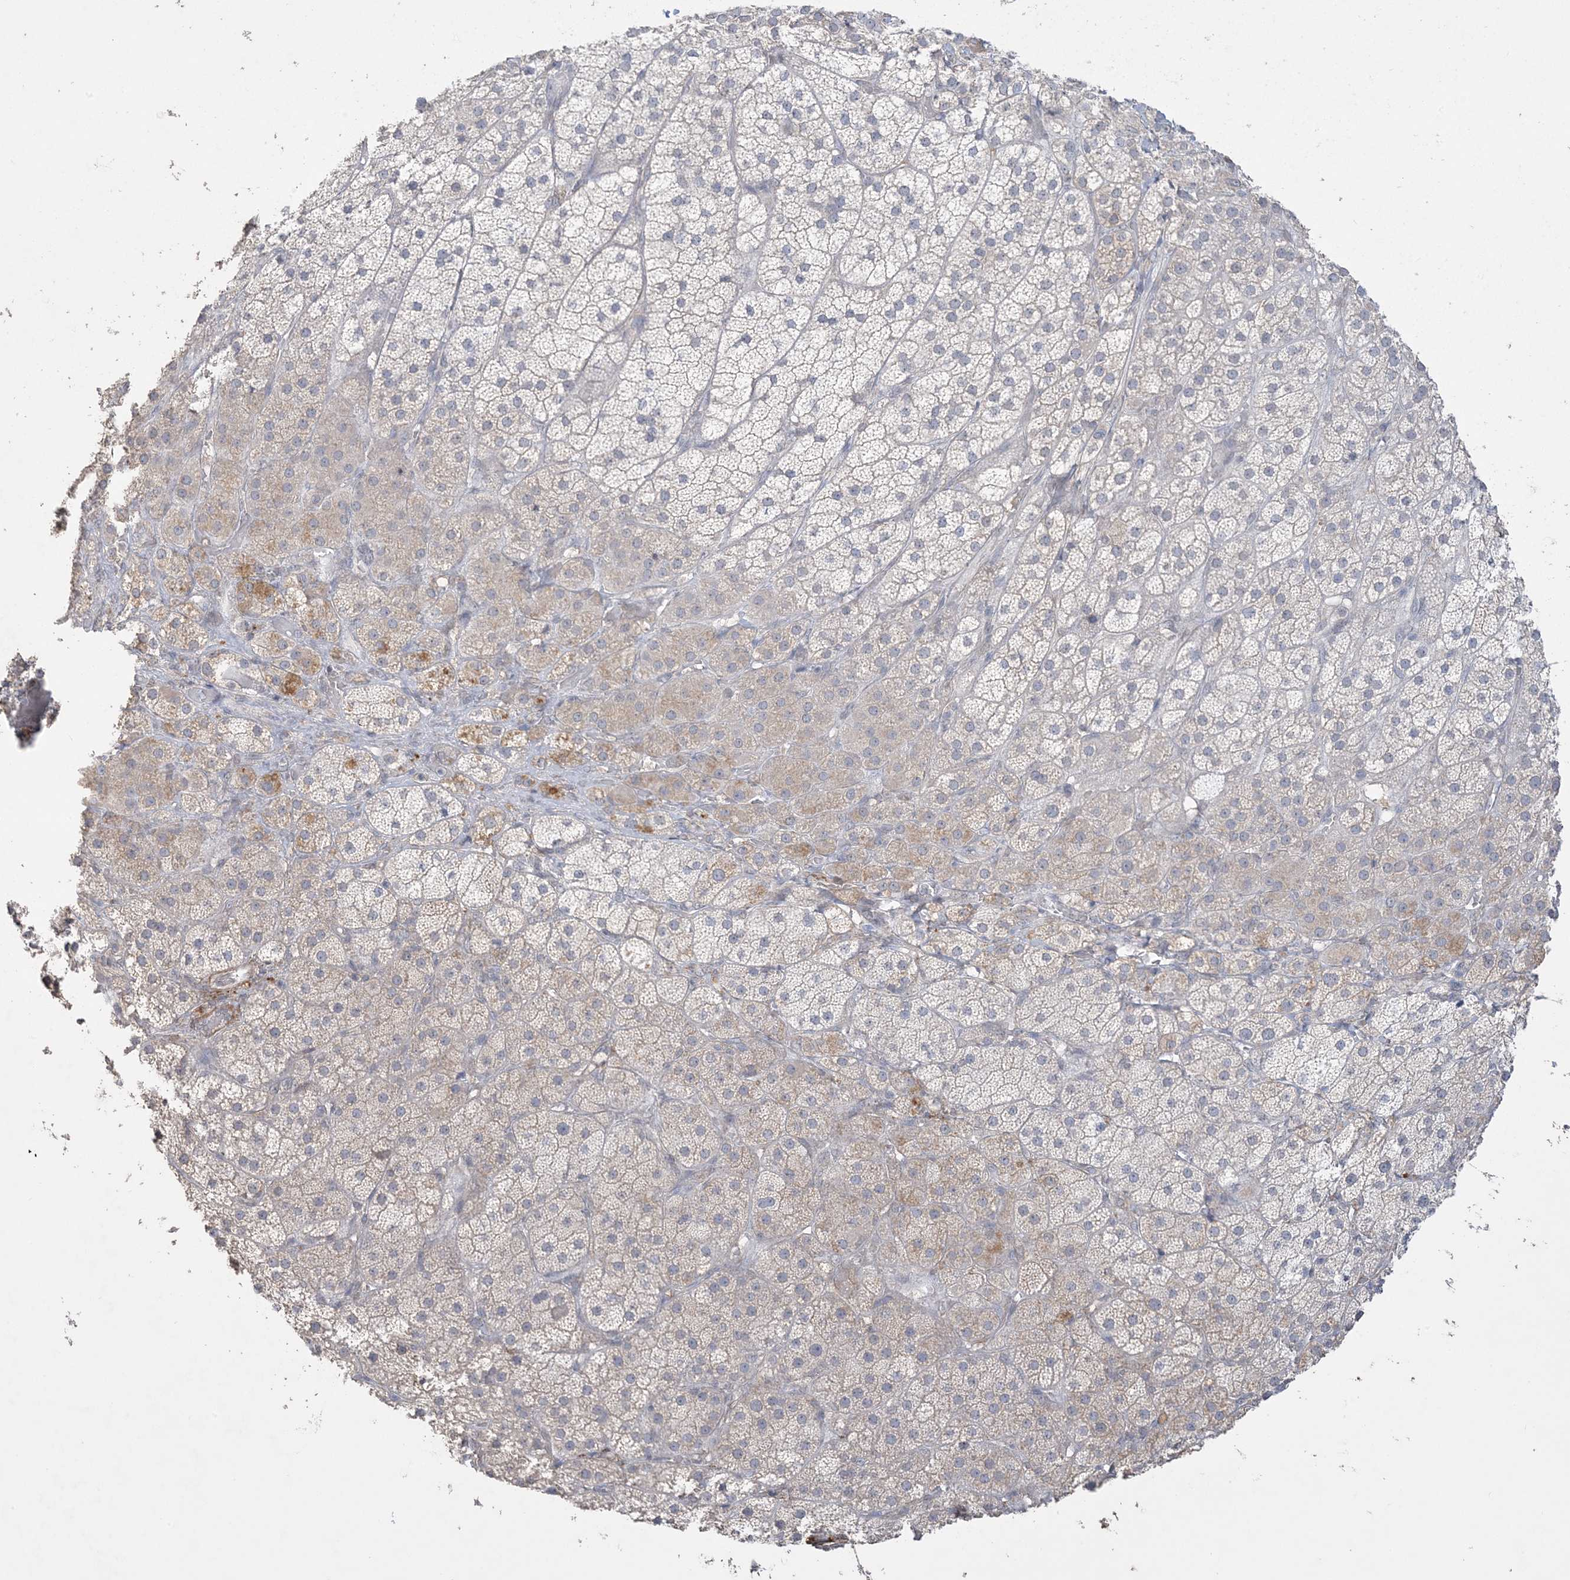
{"staining": {"intensity": "weak", "quantity": "25%-75%", "location": "cytoplasmic/membranous"}, "tissue": "adrenal gland", "cell_type": "Glandular cells", "image_type": "normal", "snomed": [{"axis": "morphology", "description": "Normal tissue, NOS"}, {"axis": "topography", "description": "Adrenal gland"}], "caption": "A micrograph showing weak cytoplasmic/membranous staining in about 25%-75% of glandular cells in benign adrenal gland, as visualized by brown immunohistochemical staining.", "gene": "XRN1", "patient": {"sex": "male", "age": 57}}